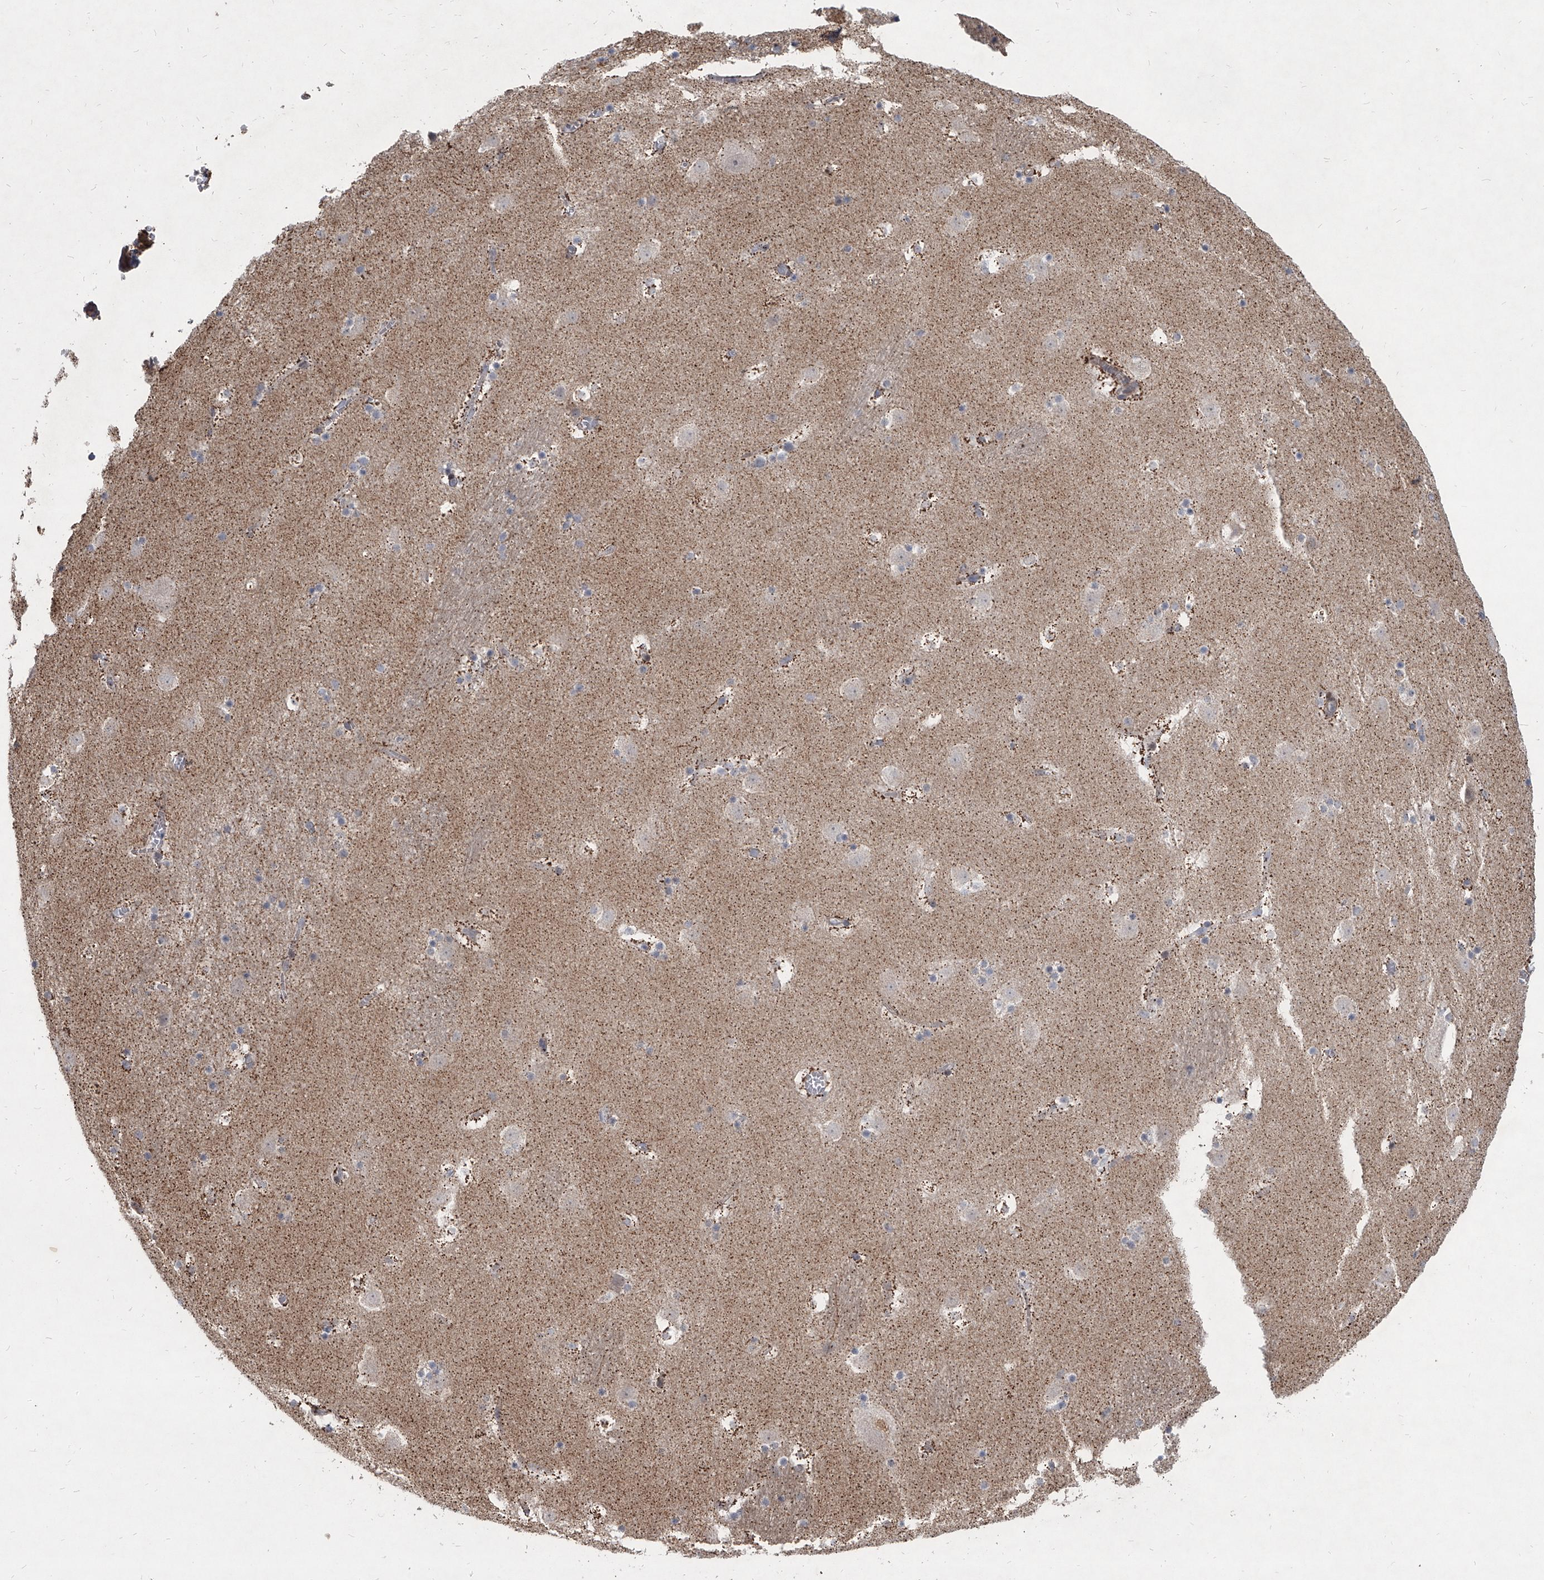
{"staining": {"intensity": "negative", "quantity": "none", "location": "none"}, "tissue": "caudate", "cell_type": "Glial cells", "image_type": "normal", "snomed": [{"axis": "morphology", "description": "Normal tissue, NOS"}, {"axis": "topography", "description": "Lateral ventricle wall"}], "caption": "Photomicrograph shows no significant protein expression in glial cells of unremarkable caudate. (Brightfield microscopy of DAB immunohistochemistry at high magnification).", "gene": "HEATR6", "patient": {"sex": "male", "age": 45}}